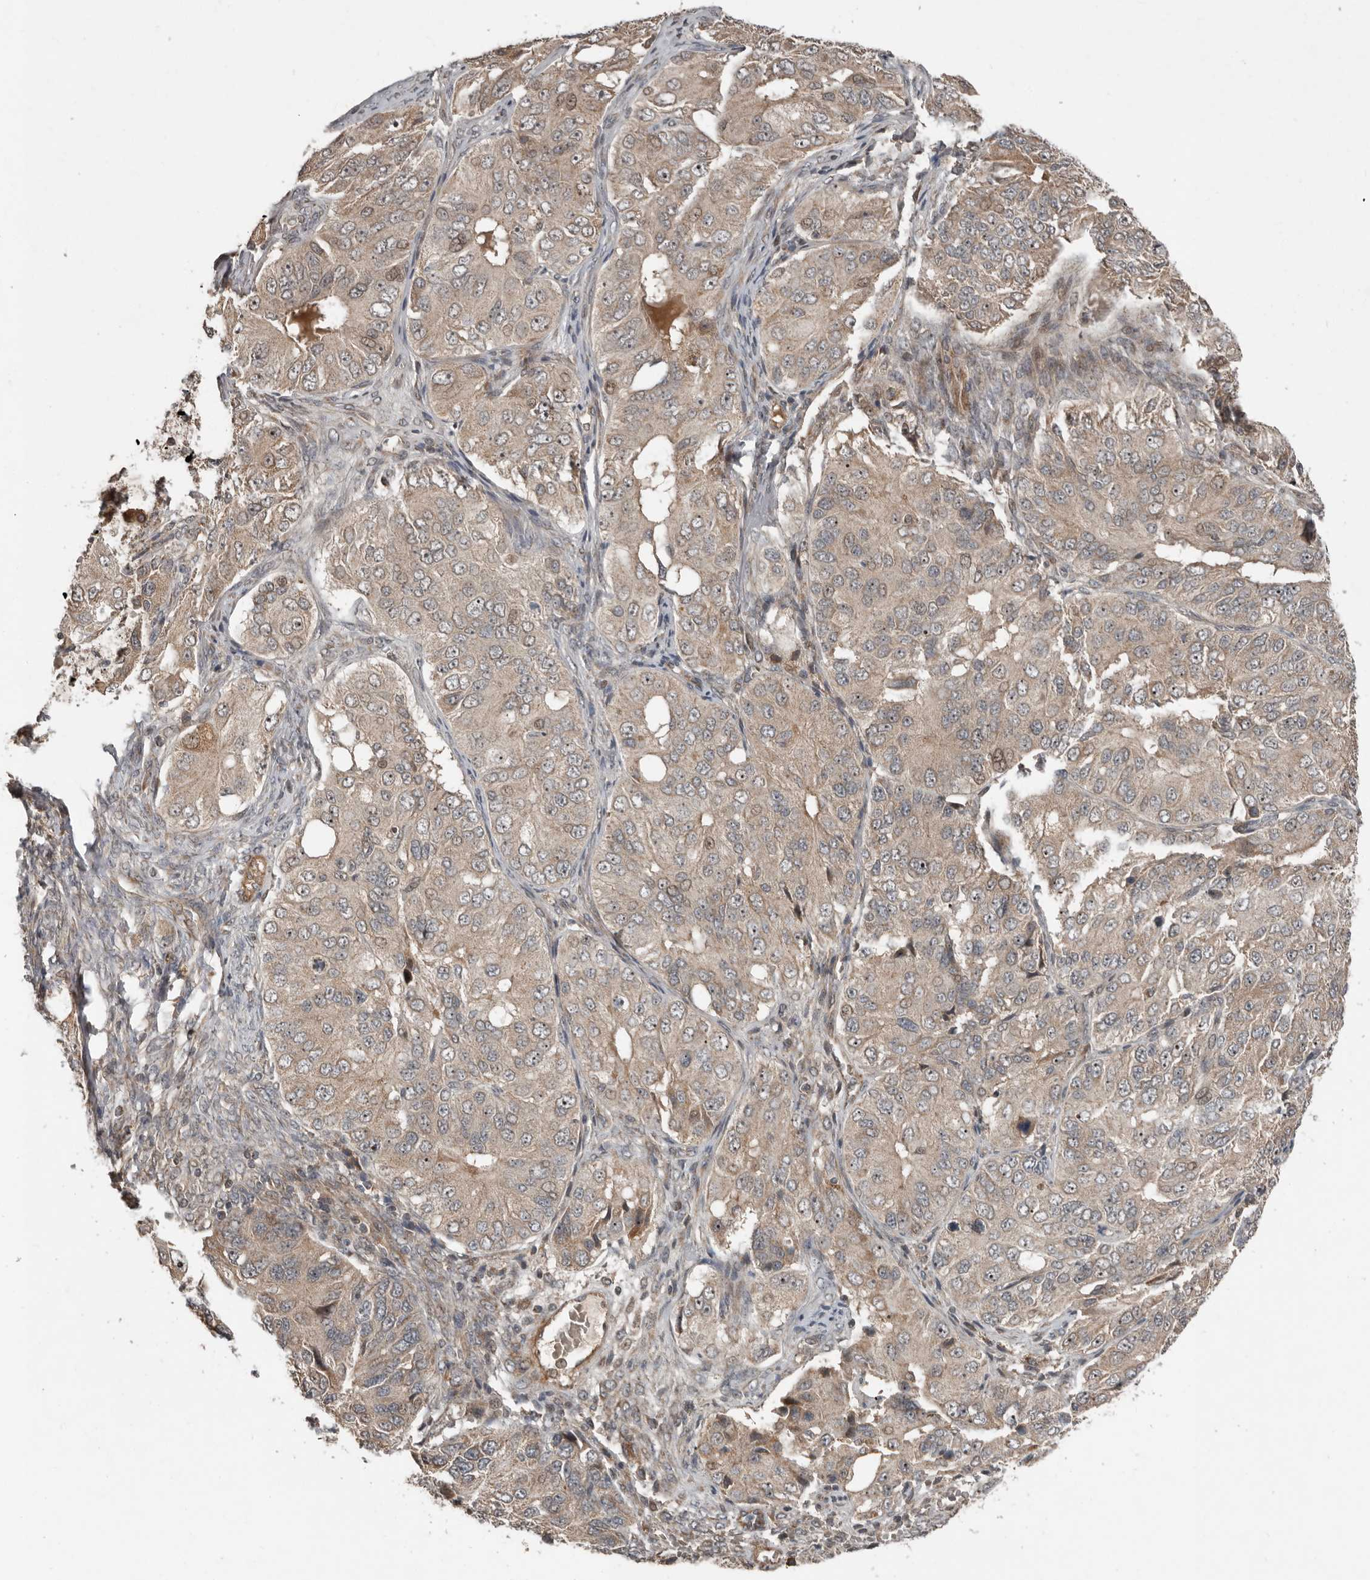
{"staining": {"intensity": "weak", "quantity": ">75%", "location": "cytoplasmic/membranous"}, "tissue": "ovarian cancer", "cell_type": "Tumor cells", "image_type": "cancer", "snomed": [{"axis": "morphology", "description": "Carcinoma, endometroid"}, {"axis": "topography", "description": "Ovary"}], "caption": "Immunohistochemical staining of human ovarian cancer reveals weak cytoplasmic/membranous protein positivity in about >75% of tumor cells.", "gene": "SLC6A7", "patient": {"sex": "female", "age": 51}}